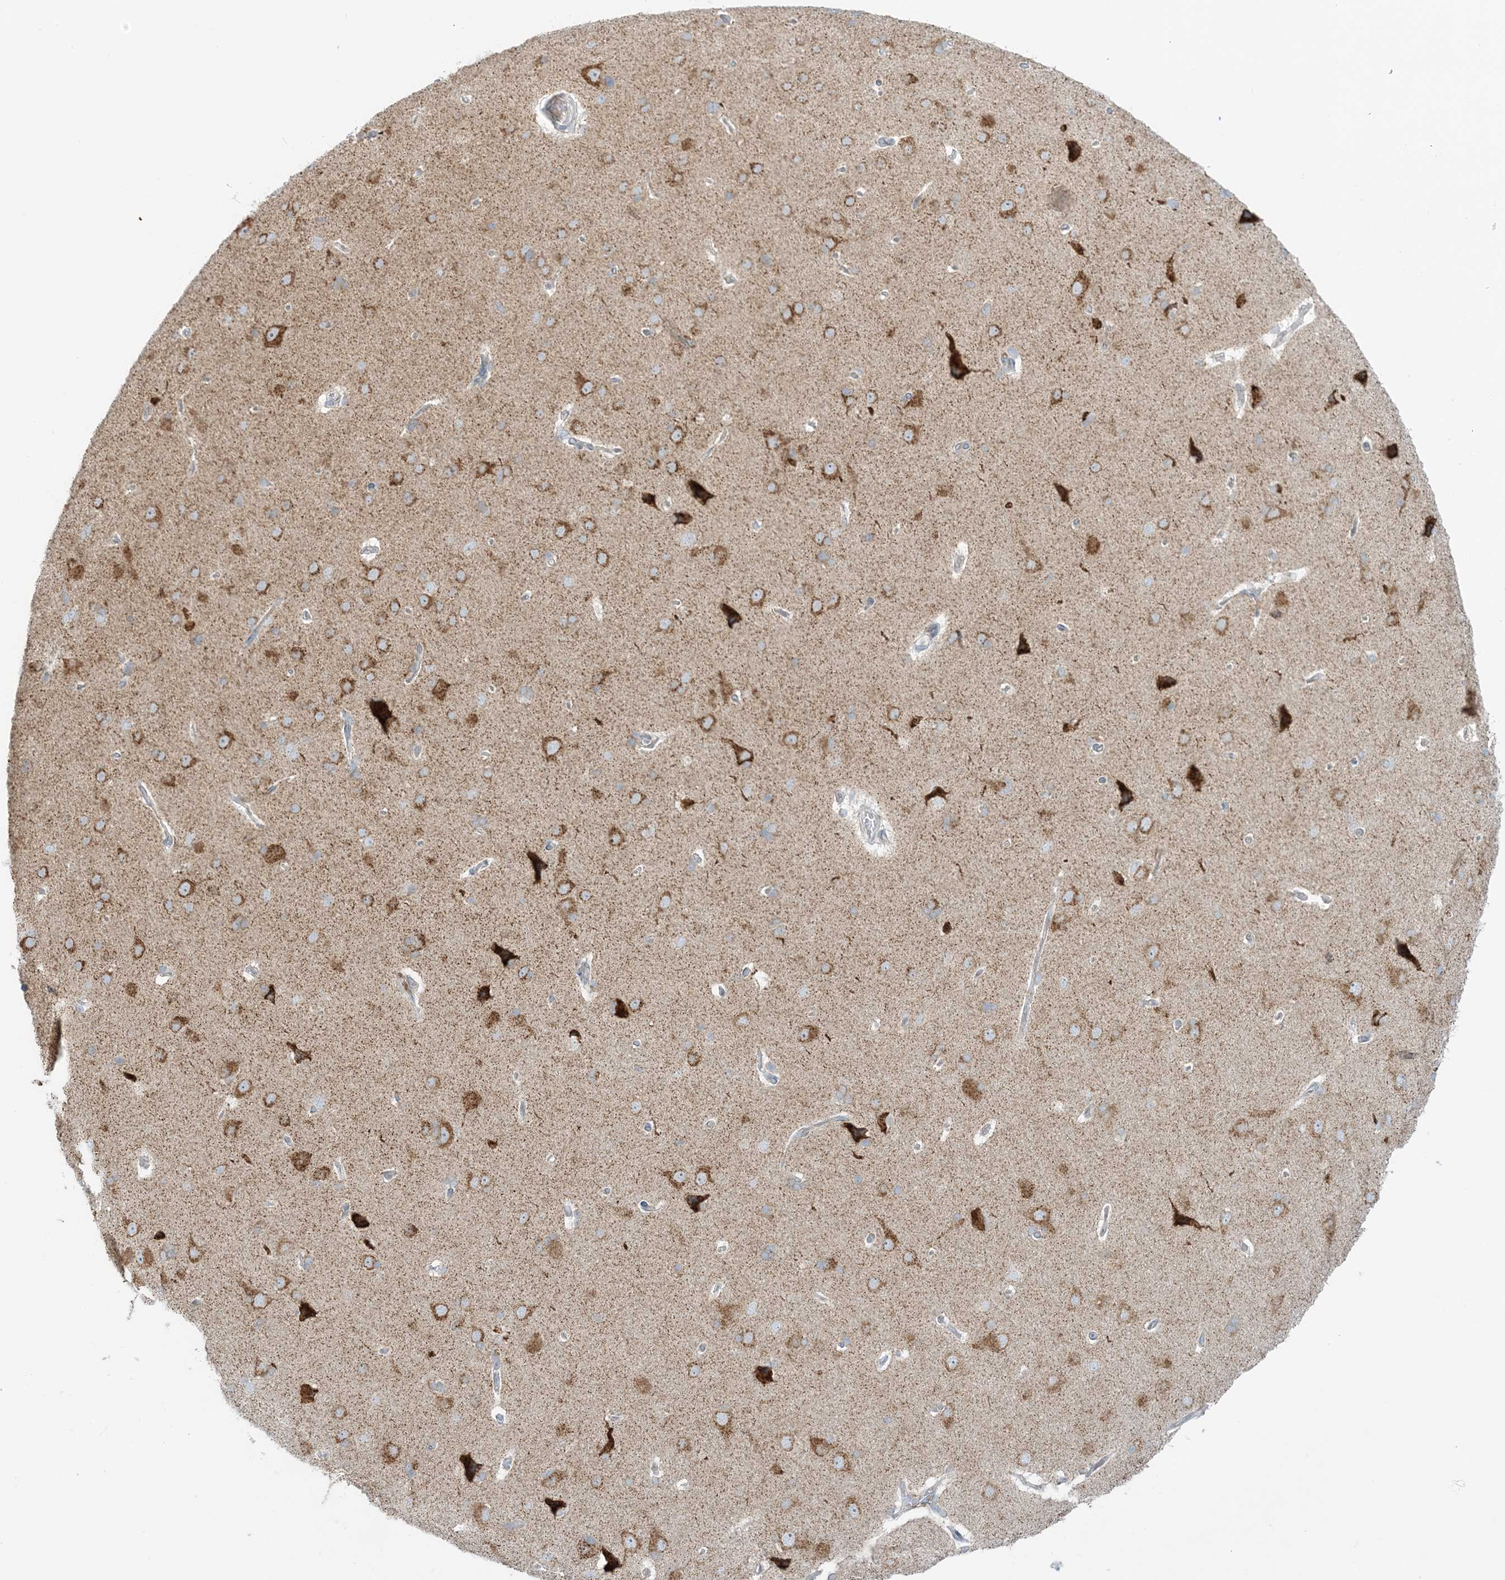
{"staining": {"intensity": "negative", "quantity": "none", "location": "none"}, "tissue": "cerebral cortex", "cell_type": "Endothelial cells", "image_type": "normal", "snomed": [{"axis": "morphology", "description": "Normal tissue, NOS"}, {"axis": "topography", "description": "Cerebral cortex"}], "caption": "DAB (3,3'-diaminobenzidine) immunohistochemical staining of benign cerebral cortex displays no significant positivity in endothelial cells.", "gene": "RPP40", "patient": {"sex": "male", "age": 62}}